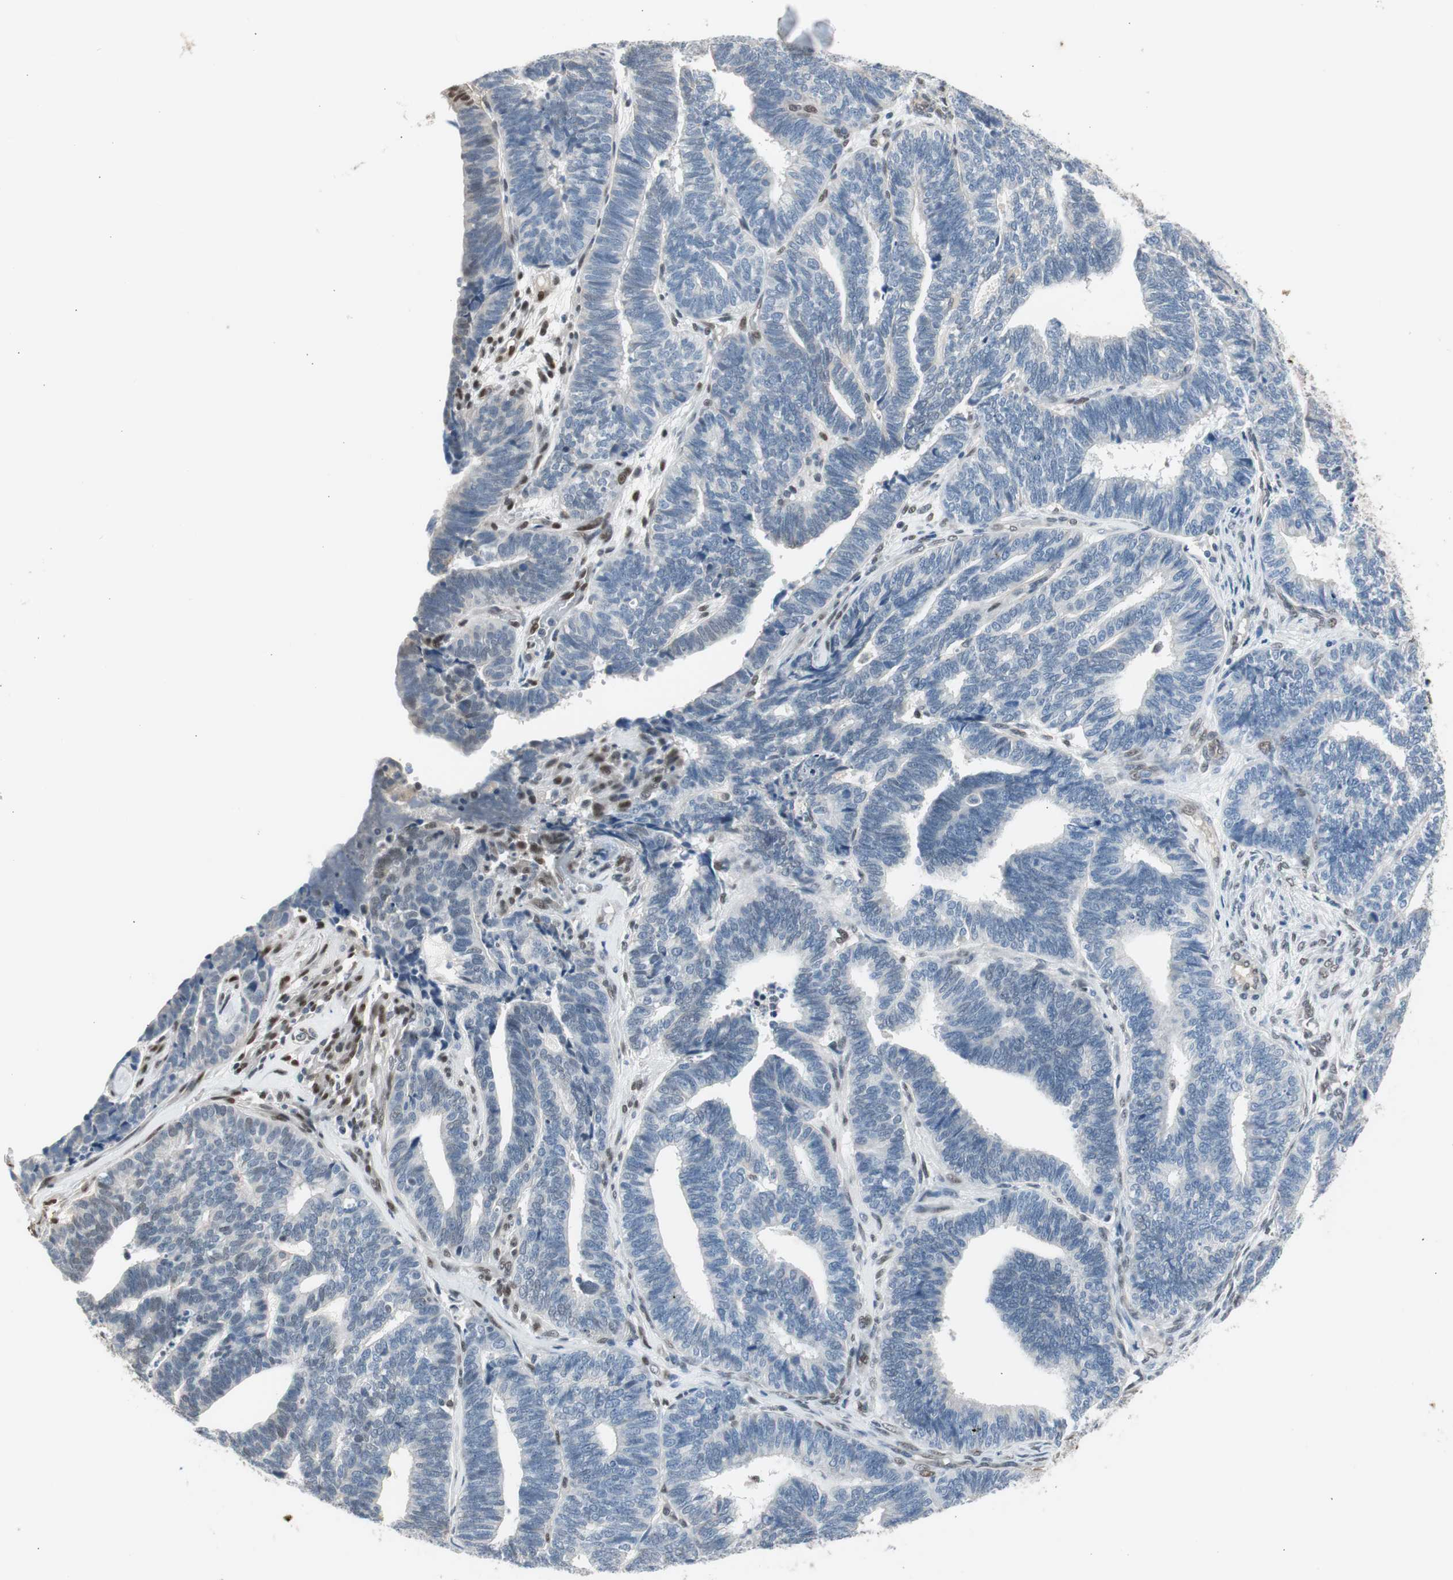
{"staining": {"intensity": "negative", "quantity": "none", "location": "none"}, "tissue": "endometrial cancer", "cell_type": "Tumor cells", "image_type": "cancer", "snomed": [{"axis": "morphology", "description": "Adenocarcinoma, NOS"}, {"axis": "topography", "description": "Endometrium"}], "caption": "Immunohistochemistry (IHC) micrograph of endometrial cancer (adenocarcinoma) stained for a protein (brown), which exhibits no staining in tumor cells. Brightfield microscopy of IHC stained with DAB (brown) and hematoxylin (blue), captured at high magnification.", "gene": "PML", "patient": {"sex": "female", "age": 70}}